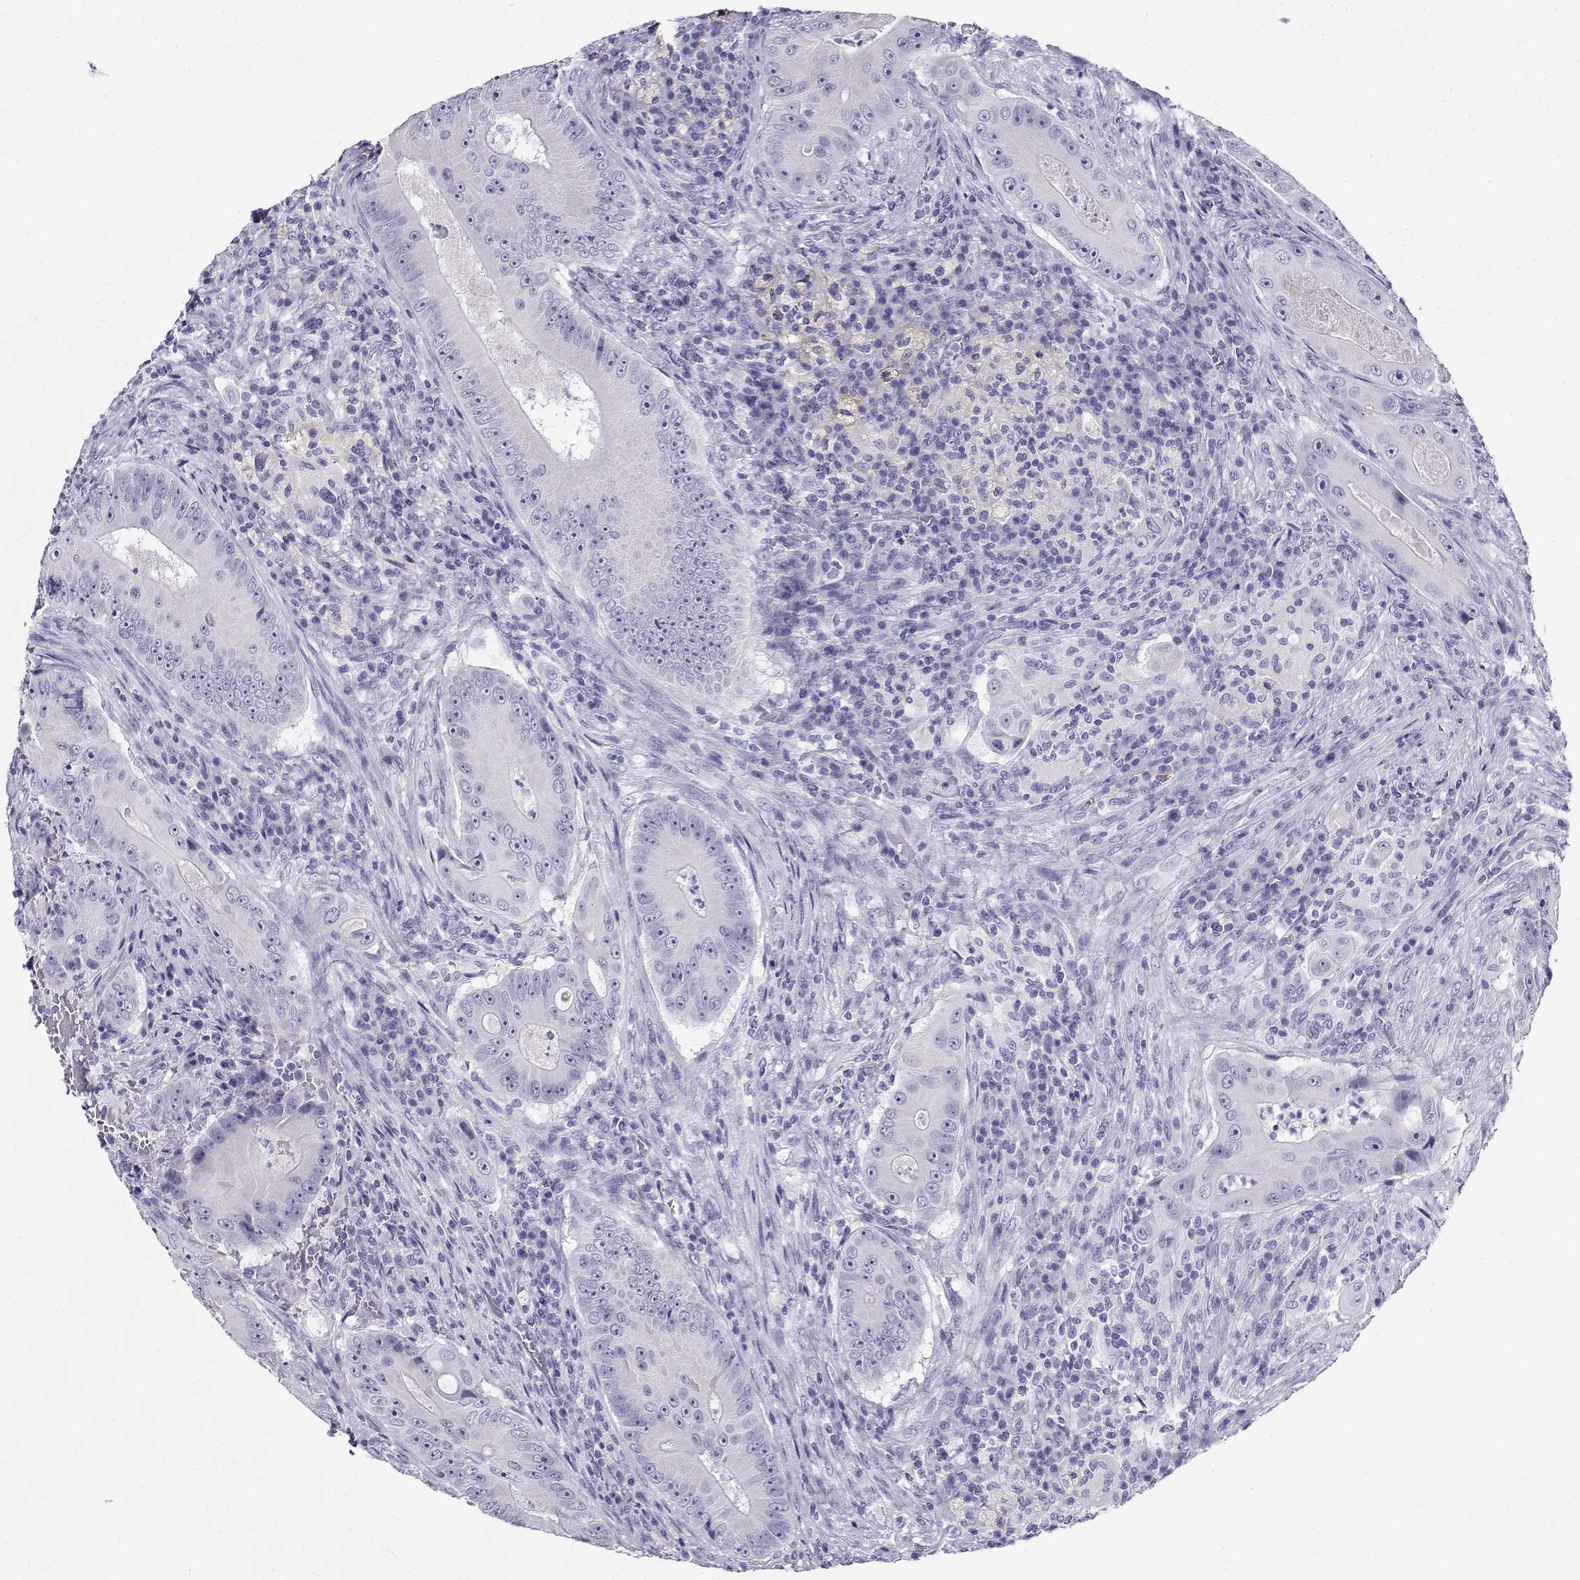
{"staining": {"intensity": "negative", "quantity": "none", "location": "none"}, "tissue": "colorectal cancer", "cell_type": "Tumor cells", "image_type": "cancer", "snomed": [{"axis": "morphology", "description": "Adenocarcinoma, NOS"}, {"axis": "topography", "description": "Colon"}], "caption": "Tumor cells show no significant protein positivity in colorectal cancer.", "gene": "CABS1", "patient": {"sex": "female", "age": 86}}